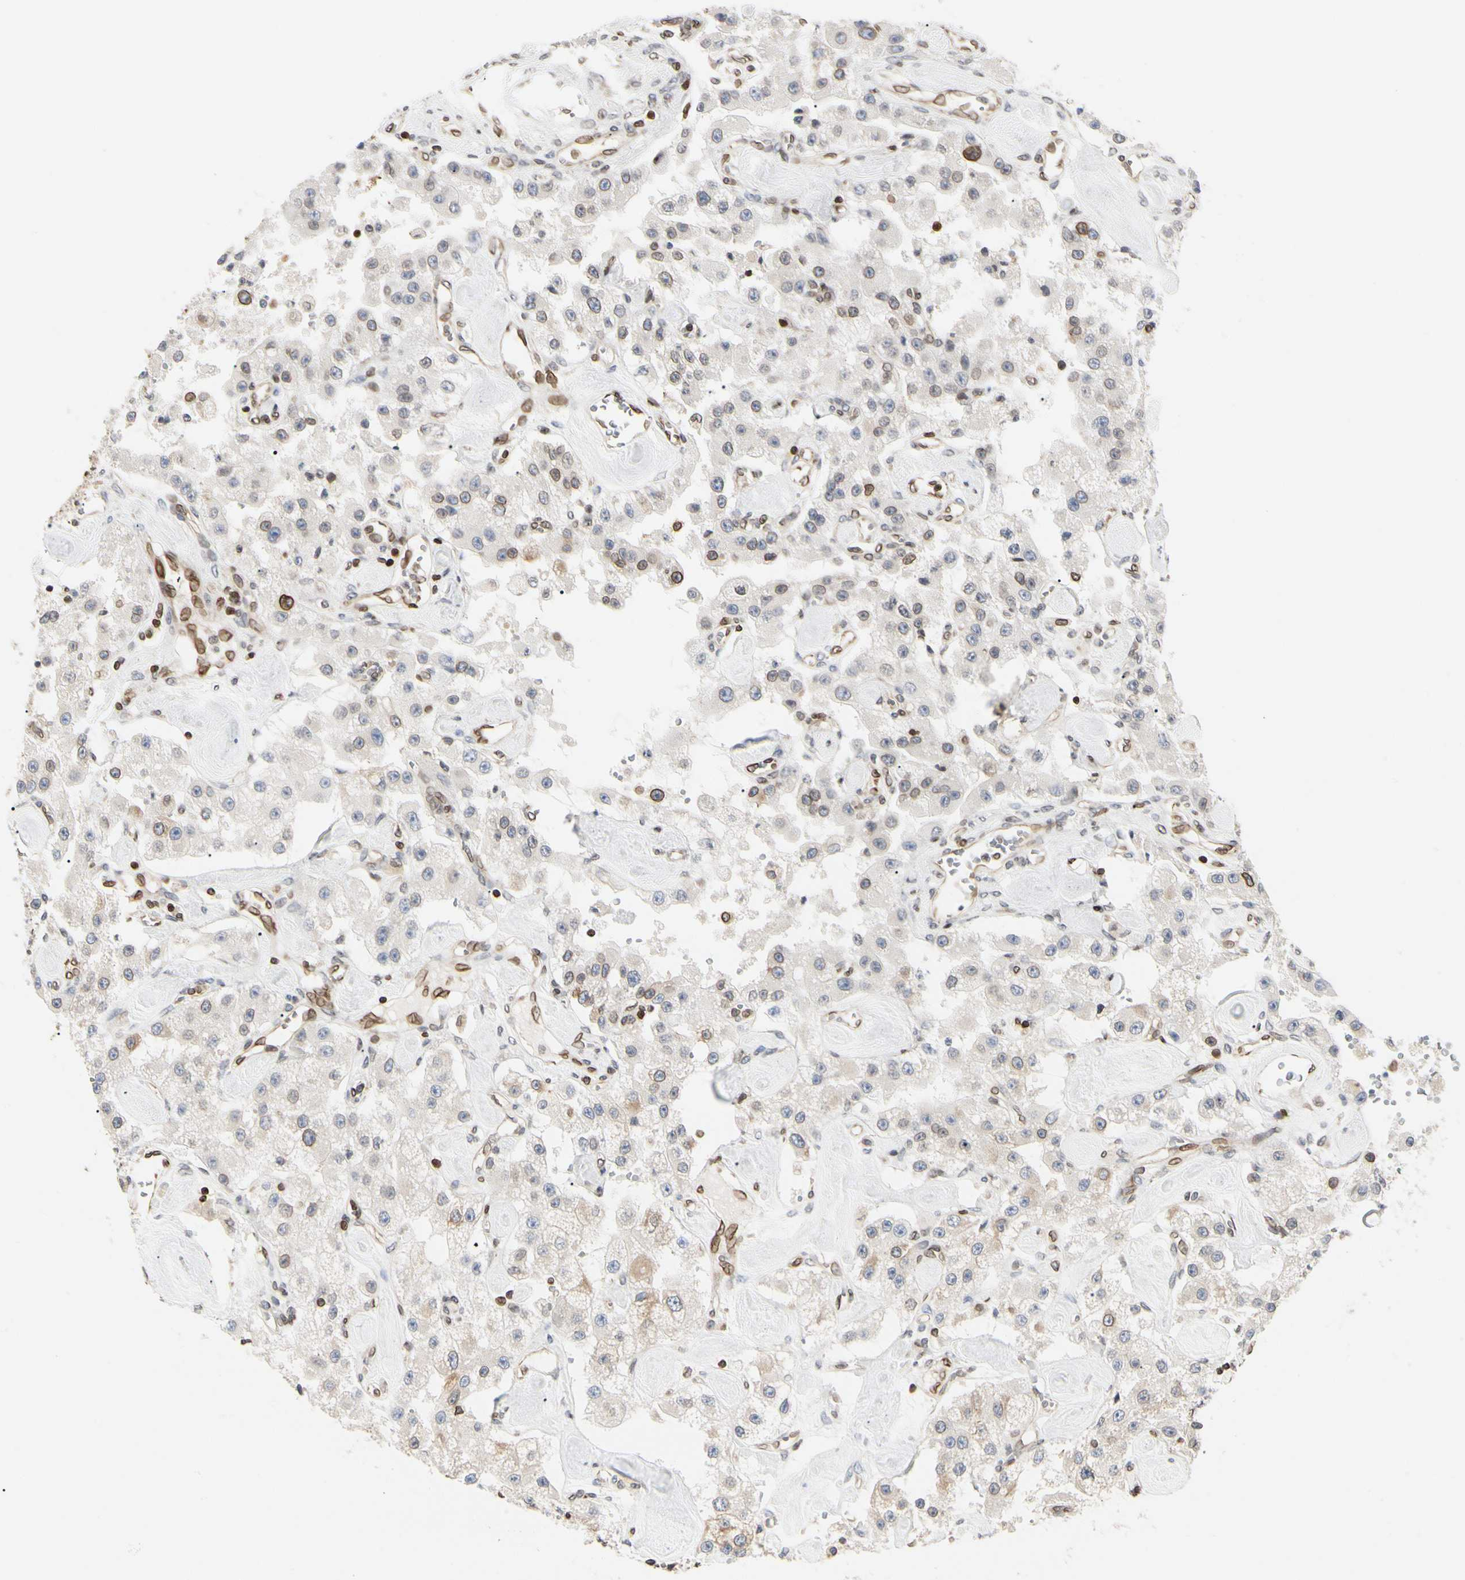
{"staining": {"intensity": "weak", "quantity": "<25%", "location": "cytoplasmic/membranous,nuclear"}, "tissue": "carcinoid", "cell_type": "Tumor cells", "image_type": "cancer", "snomed": [{"axis": "morphology", "description": "Carcinoid, malignant, NOS"}, {"axis": "topography", "description": "Pancreas"}], "caption": "DAB immunohistochemical staining of human carcinoid shows no significant expression in tumor cells. The staining is performed using DAB brown chromogen with nuclei counter-stained in using hematoxylin.", "gene": "TMPO", "patient": {"sex": "male", "age": 41}}